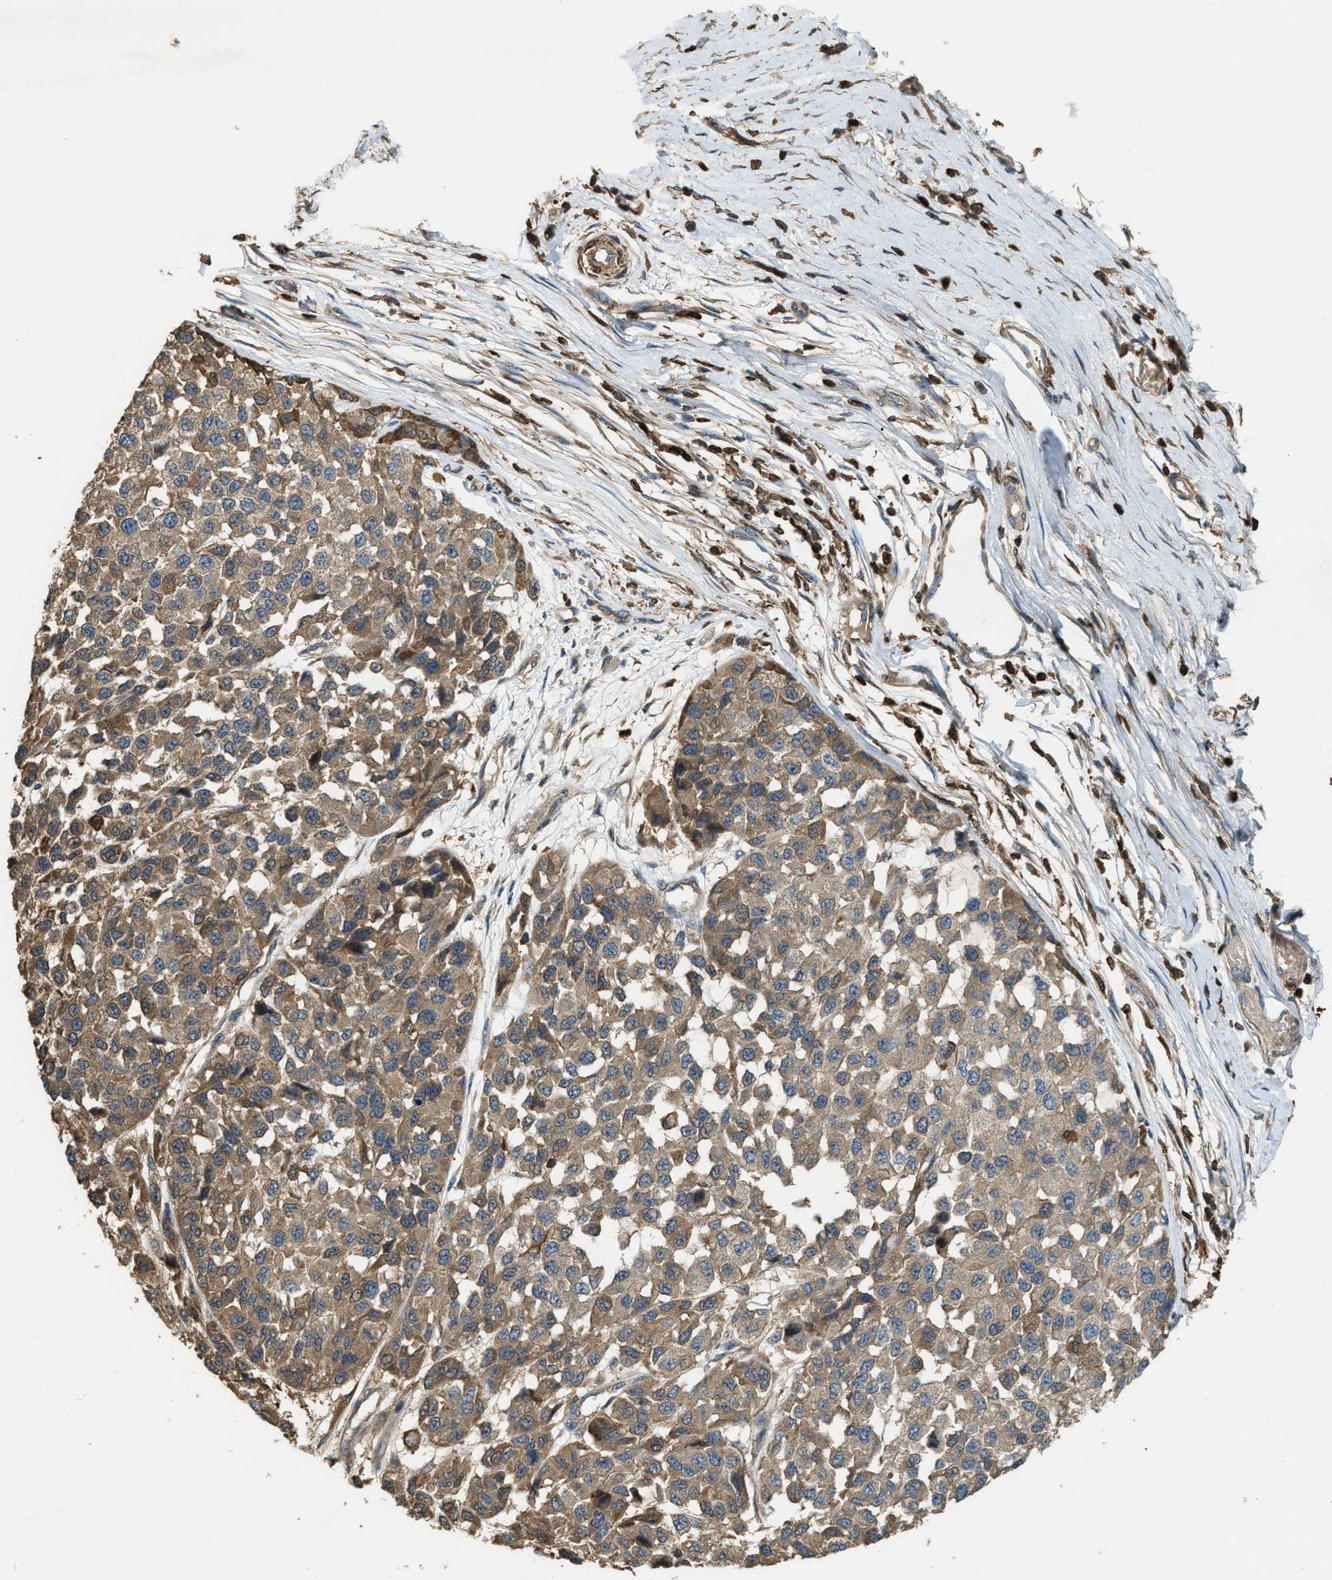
{"staining": {"intensity": "moderate", "quantity": ">75%", "location": "cytoplasmic/membranous"}, "tissue": "melanoma", "cell_type": "Tumor cells", "image_type": "cancer", "snomed": [{"axis": "morphology", "description": "Malignant melanoma, NOS"}, {"axis": "topography", "description": "Skin"}], "caption": "Melanoma was stained to show a protein in brown. There is medium levels of moderate cytoplasmic/membranous positivity in approximately >75% of tumor cells.", "gene": "SERPINB5", "patient": {"sex": "male", "age": 62}}